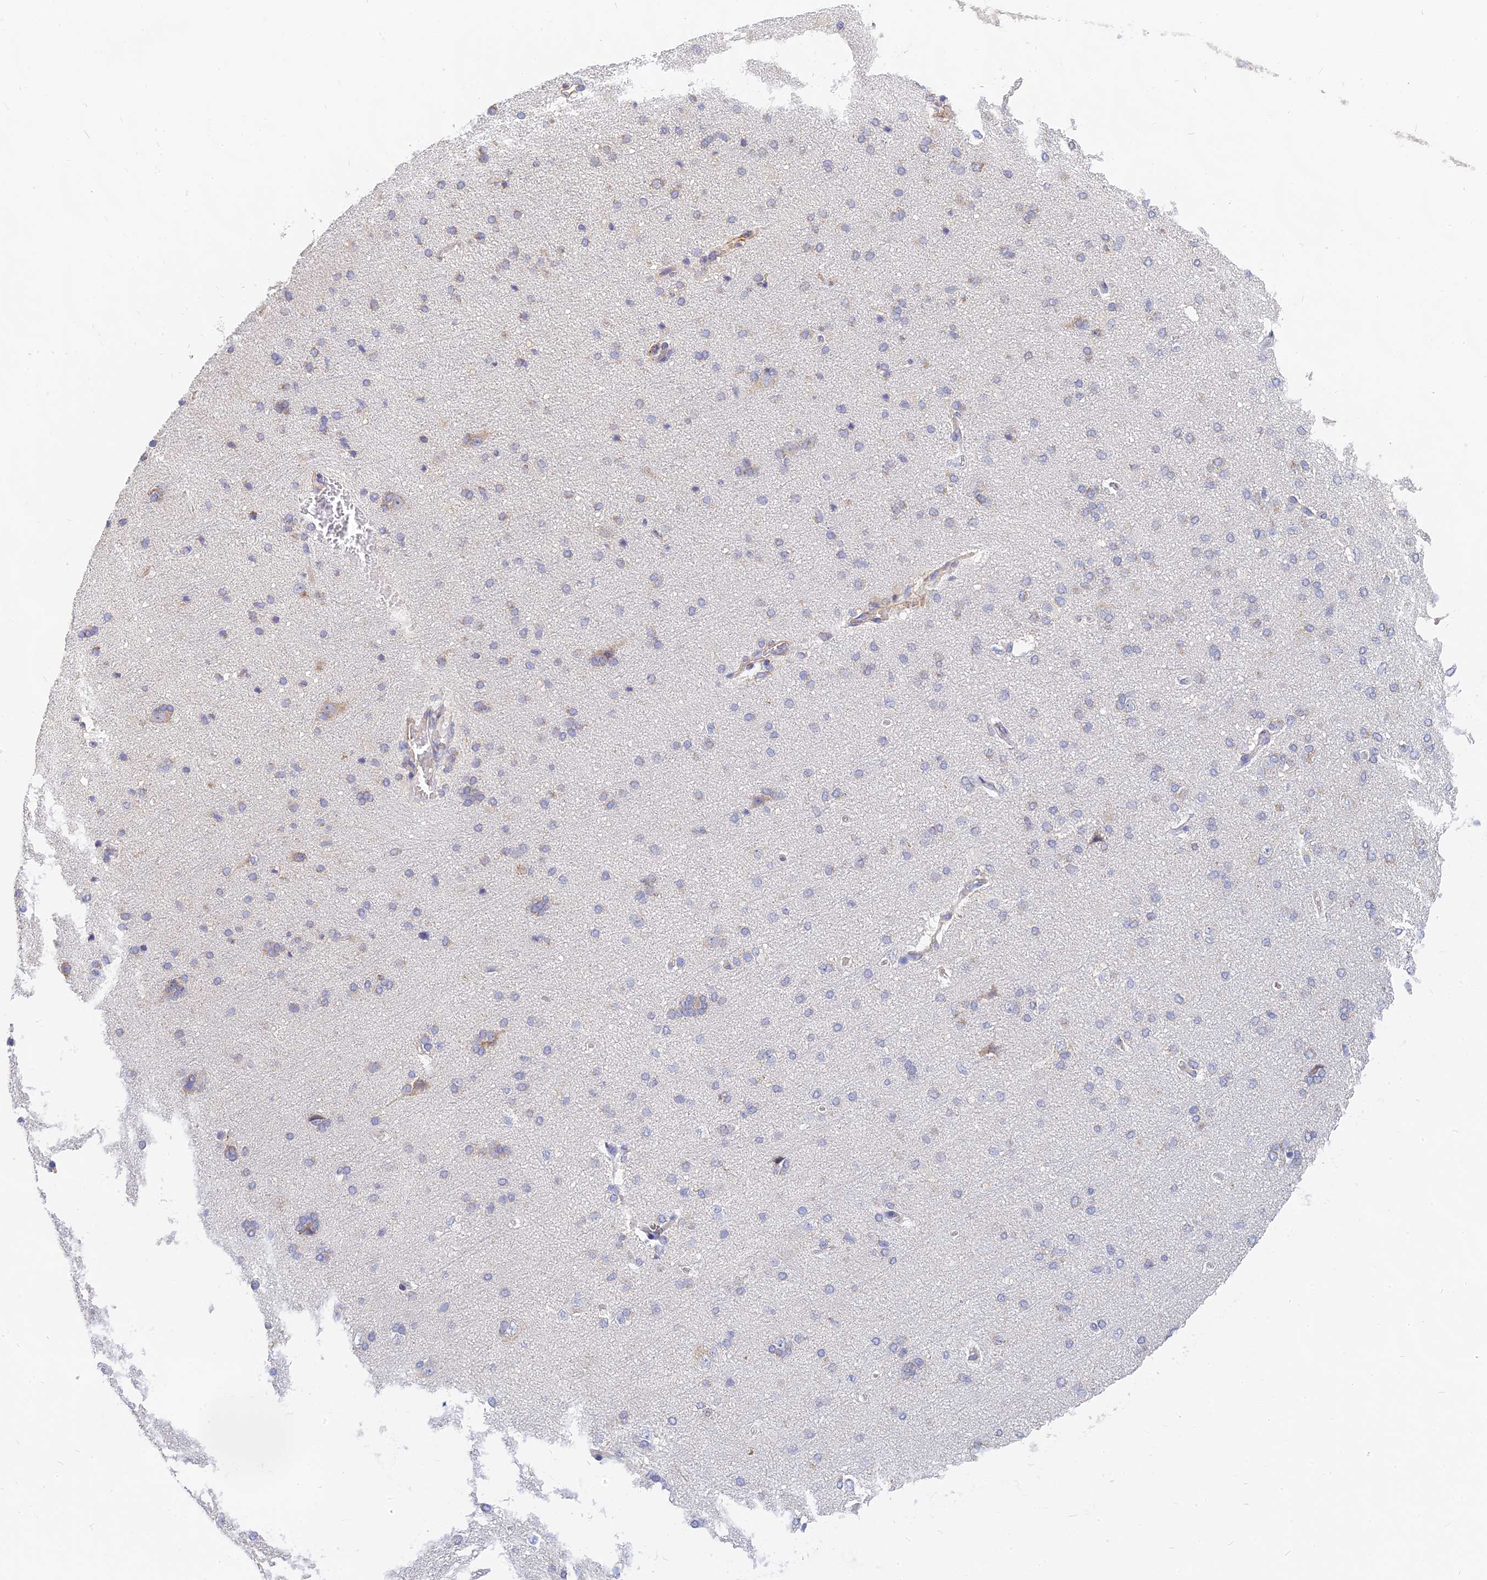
{"staining": {"intensity": "negative", "quantity": "none", "location": "none"}, "tissue": "cerebral cortex", "cell_type": "Endothelial cells", "image_type": "normal", "snomed": [{"axis": "morphology", "description": "Normal tissue, NOS"}, {"axis": "topography", "description": "Cerebral cortex"}], "caption": "DAB (3,3'-diaminobenzidine) immunohistochemical staining of benign cerebral cortex displays no significant staining in endothelial cells. Nuclei are stained in blue.", "gene": "MRPL15", "patient": {"sex": "male", "age": 62}}